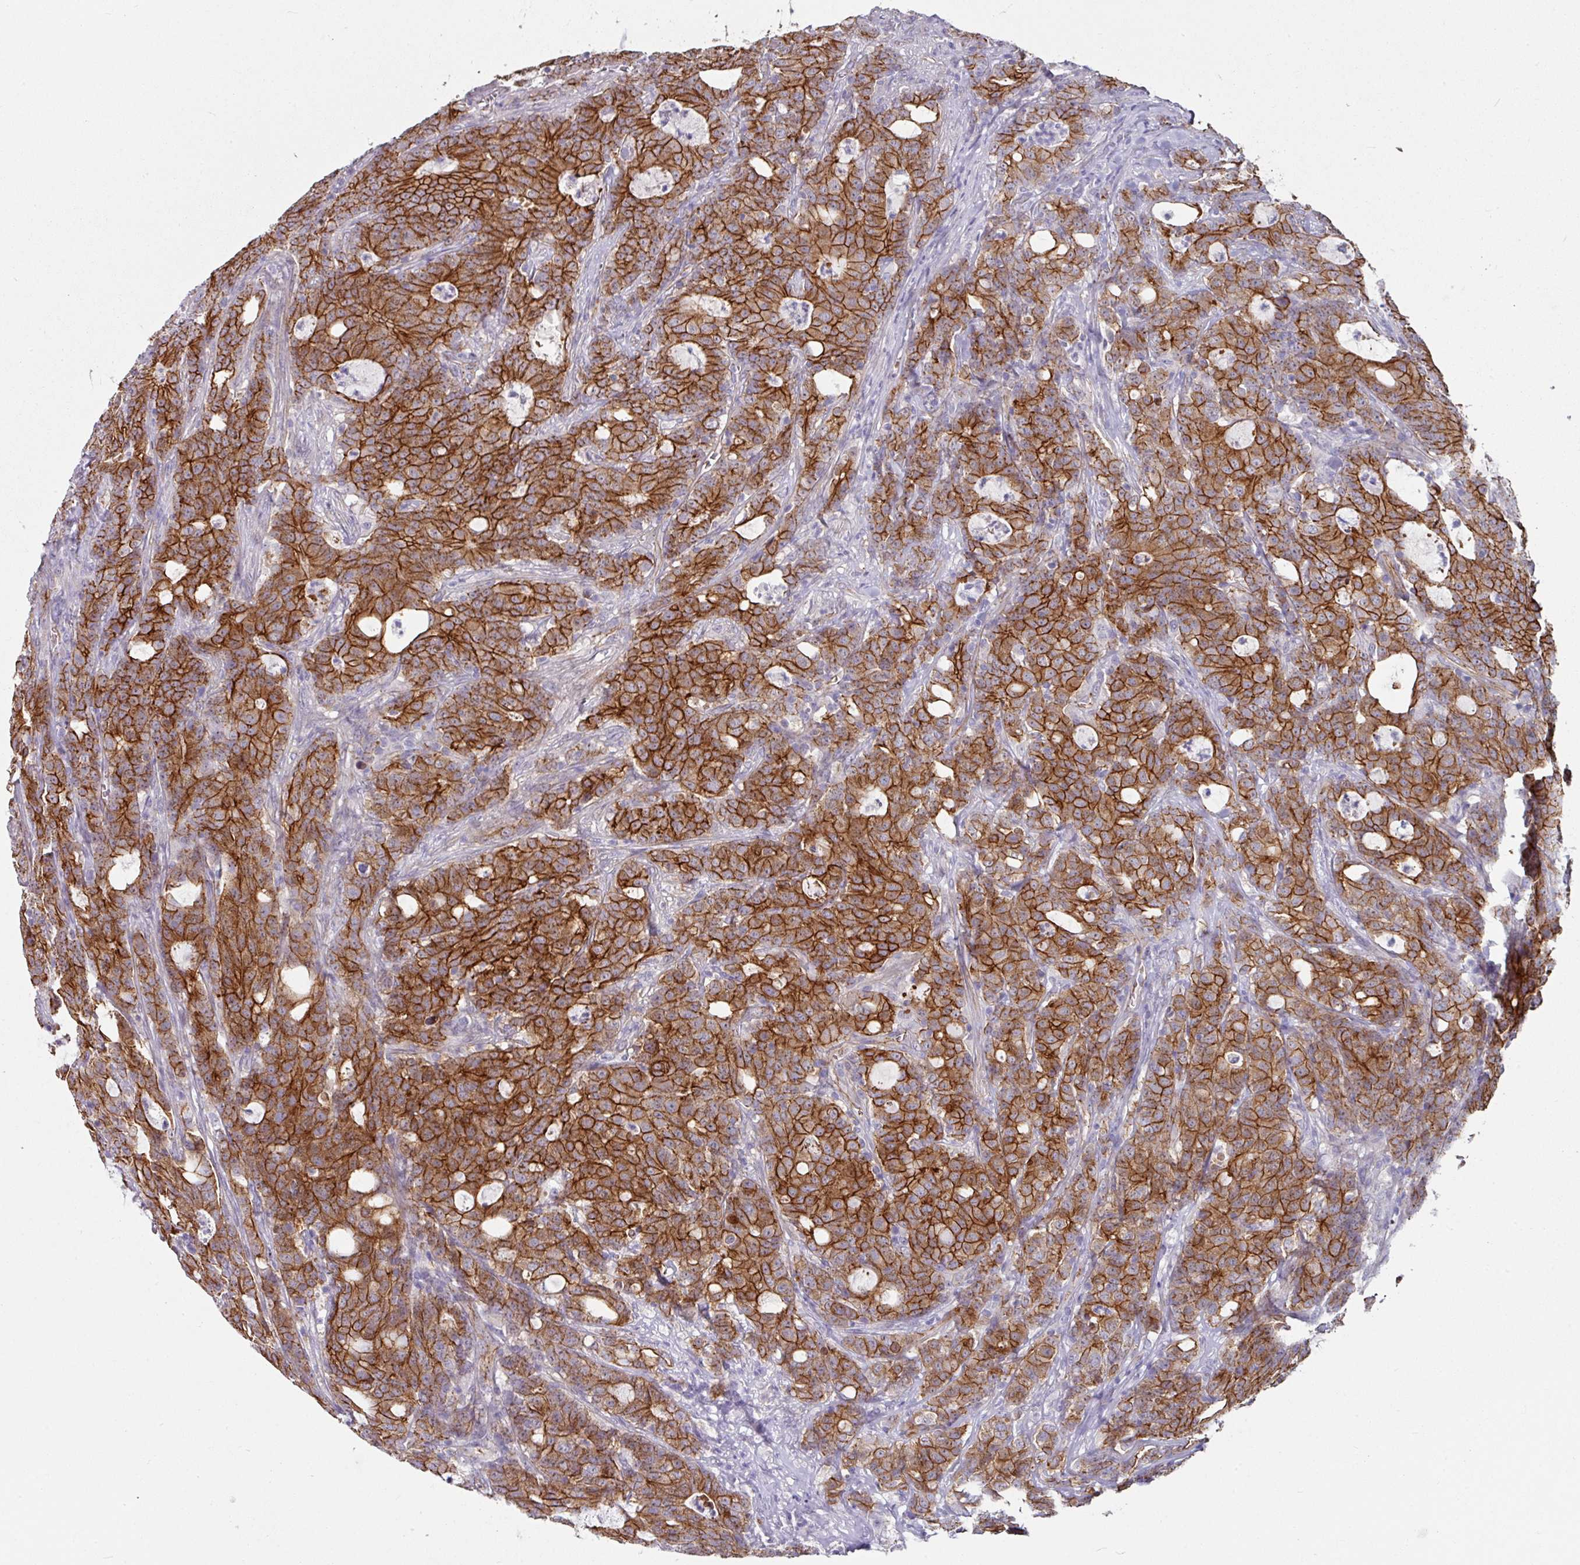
{"staining": {"intensity": "strong", "quantity": ">75%", "location": "cytoplasmic/membranous"}, "tissue": "colorectal cancer", "cell_type": "Tumor cells", "image_type": "cancer", "snomed": [{"axis": "morphology", "description": "Adenocarcinoma, NOS"}, {"axis": "topography", "description": "Colon"}], "caption": "A high amount of strong cytoplasmic/membranous staining is present in approximately >75% of tumor cells in adenocarcinoma (colorectal) tissue. Nuclei are stained in blue.", "gene": "JUP", "patient": {"sex": "male", "age": 83}}